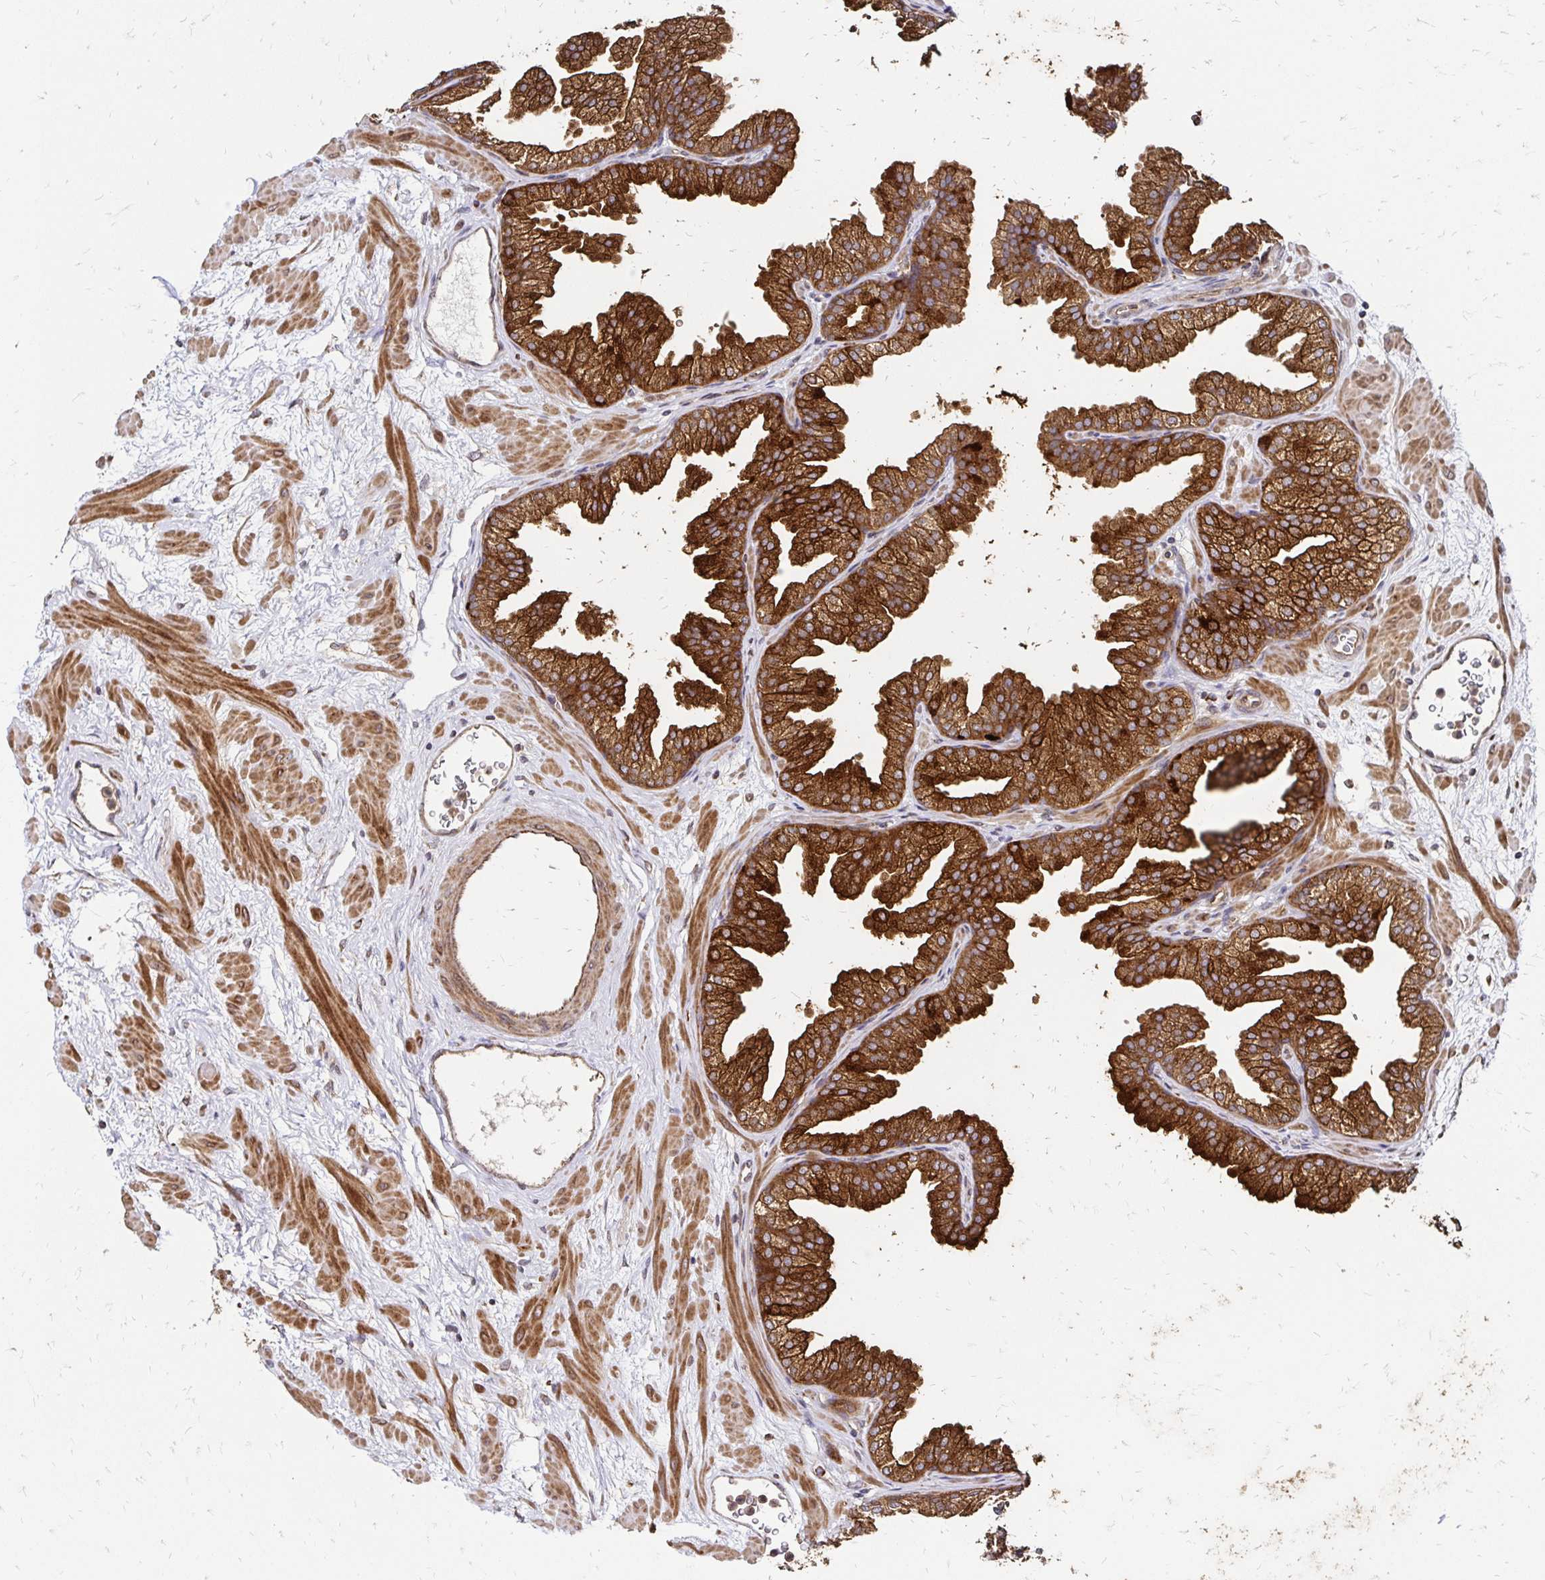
{"staining": {"intensity": "strong", "quantity": ">75%", "location": "cytoplasmic/membranous"}, "tissue": "prostate", "cell_type": "Glandular cells", "image_type": "normal", "snomed": [{"axis": "morphology", "description": "Normal tissue, NOS"}, {"axis": "topography", "description": "Prostate"}], "caption": "Prostate stained for a protein demonstrates strong cytoplasmic/membranous positivity in glandular cells.", "gene": "ZW10", "patient": {"sex": "male", "age": 37}}